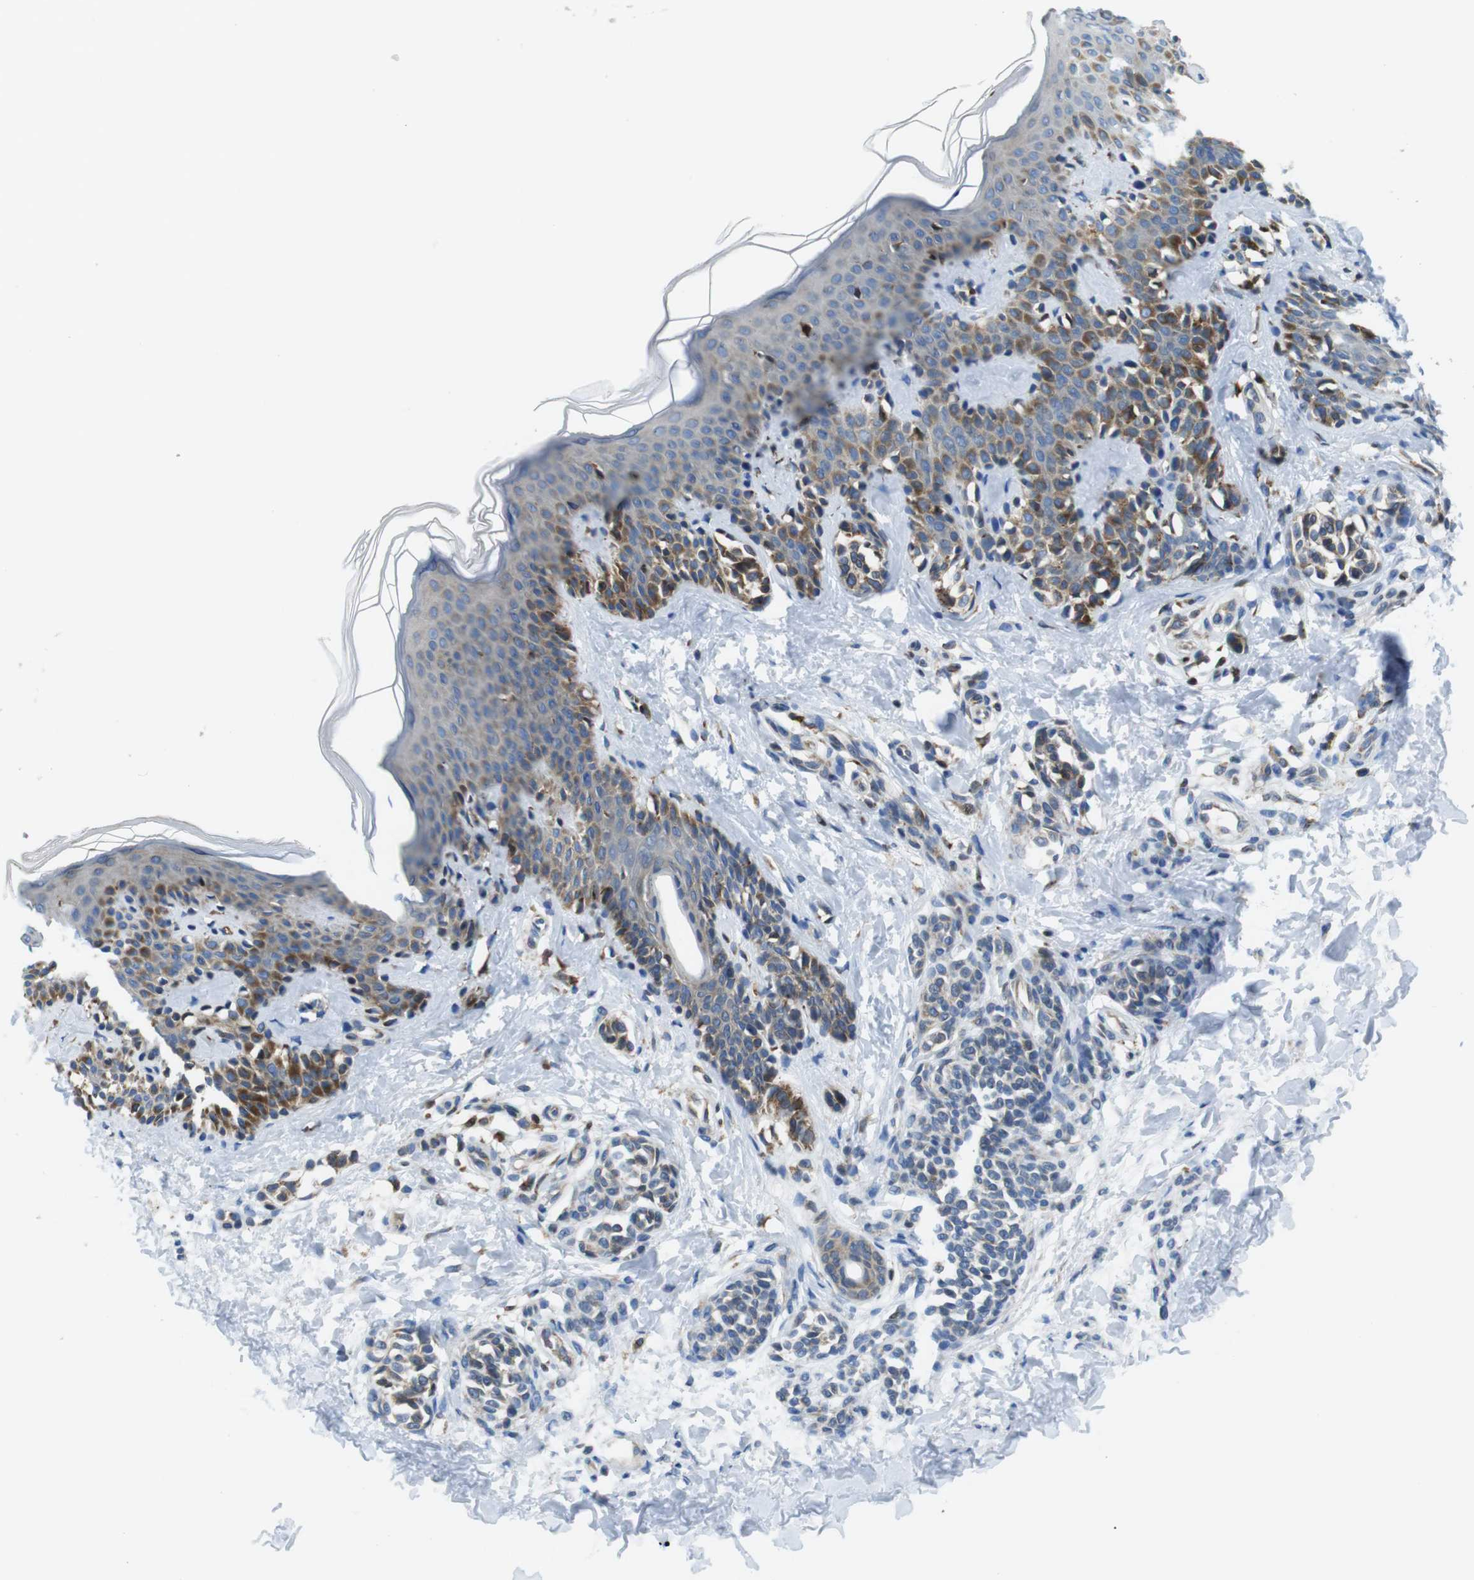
{"staining": {"intensity": "moderate", "quantity": ">75%", "location": "cytoplasmic/membranous"}, "tissue": "skin", "cell_type": "Fibroblasts", "image_type": "normal", "snomed": [{"axis": "morphology", "description": "Normal tissue, NOS"}, {"axis": "topography", "description": "Skin"}], "caption": "High-magnification brightfield microscopy of normal skin stained with DAB (brown) and counterstained with hematoxylin (blue). fibroblasts exhibit moderate cytoplasmic/membranous expression is seen in about>75% of cells. Nuclei are stained in blue.", "gene": "UGGT1", "patient": {"sex": "male", "age": 16}}